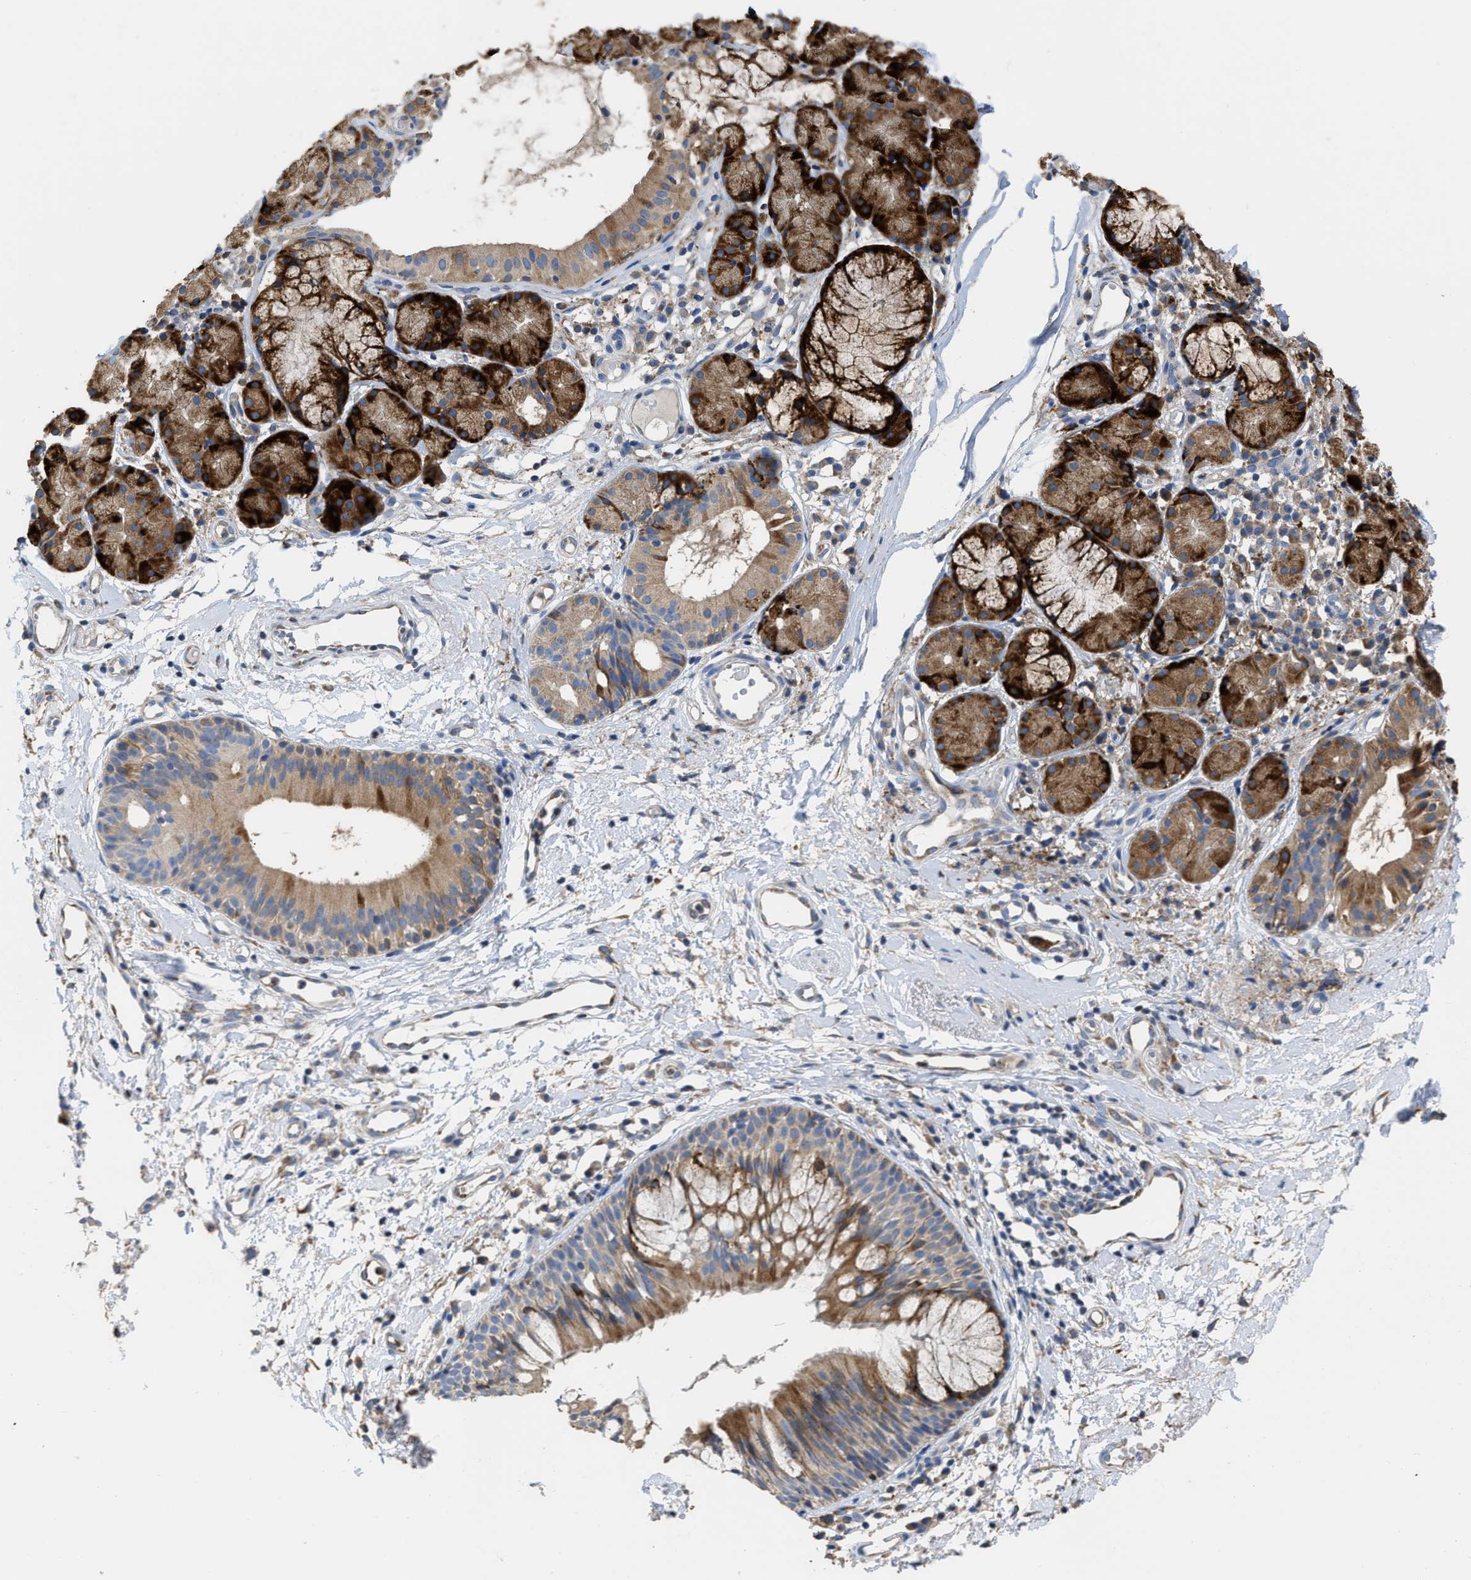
{"staining": {"intensity": "moderate", "quantity": ">75%", "location": "cytoplasmic/membranous"}, "tissue": "nasopharynx", "cell_type": "Respiratory epithelial cells", "image_type": "normal", "snomed": [{"axis": "morphology", "description": "Normal tissue, NOS"}, {"axis": "morphology", "description": "Basal cell carcinoma"}, {"axis": "topography", "description": "Cartilage tissue"}, {"axis": "topography", "description": "Nasopharynx"}, {"axis": "topography", "description": "Oral tissue"}], "caption": "A high-resolution micrograph shows IHC staining of unremarkable nasopharynx, which shows moderate cytoplasmic/membranous expression in approximately >75% of respiratory epithelial cells. Nuclei are stained in blue.", "gene": "AK2", "patient": {"sex": "female", "age": 77}}